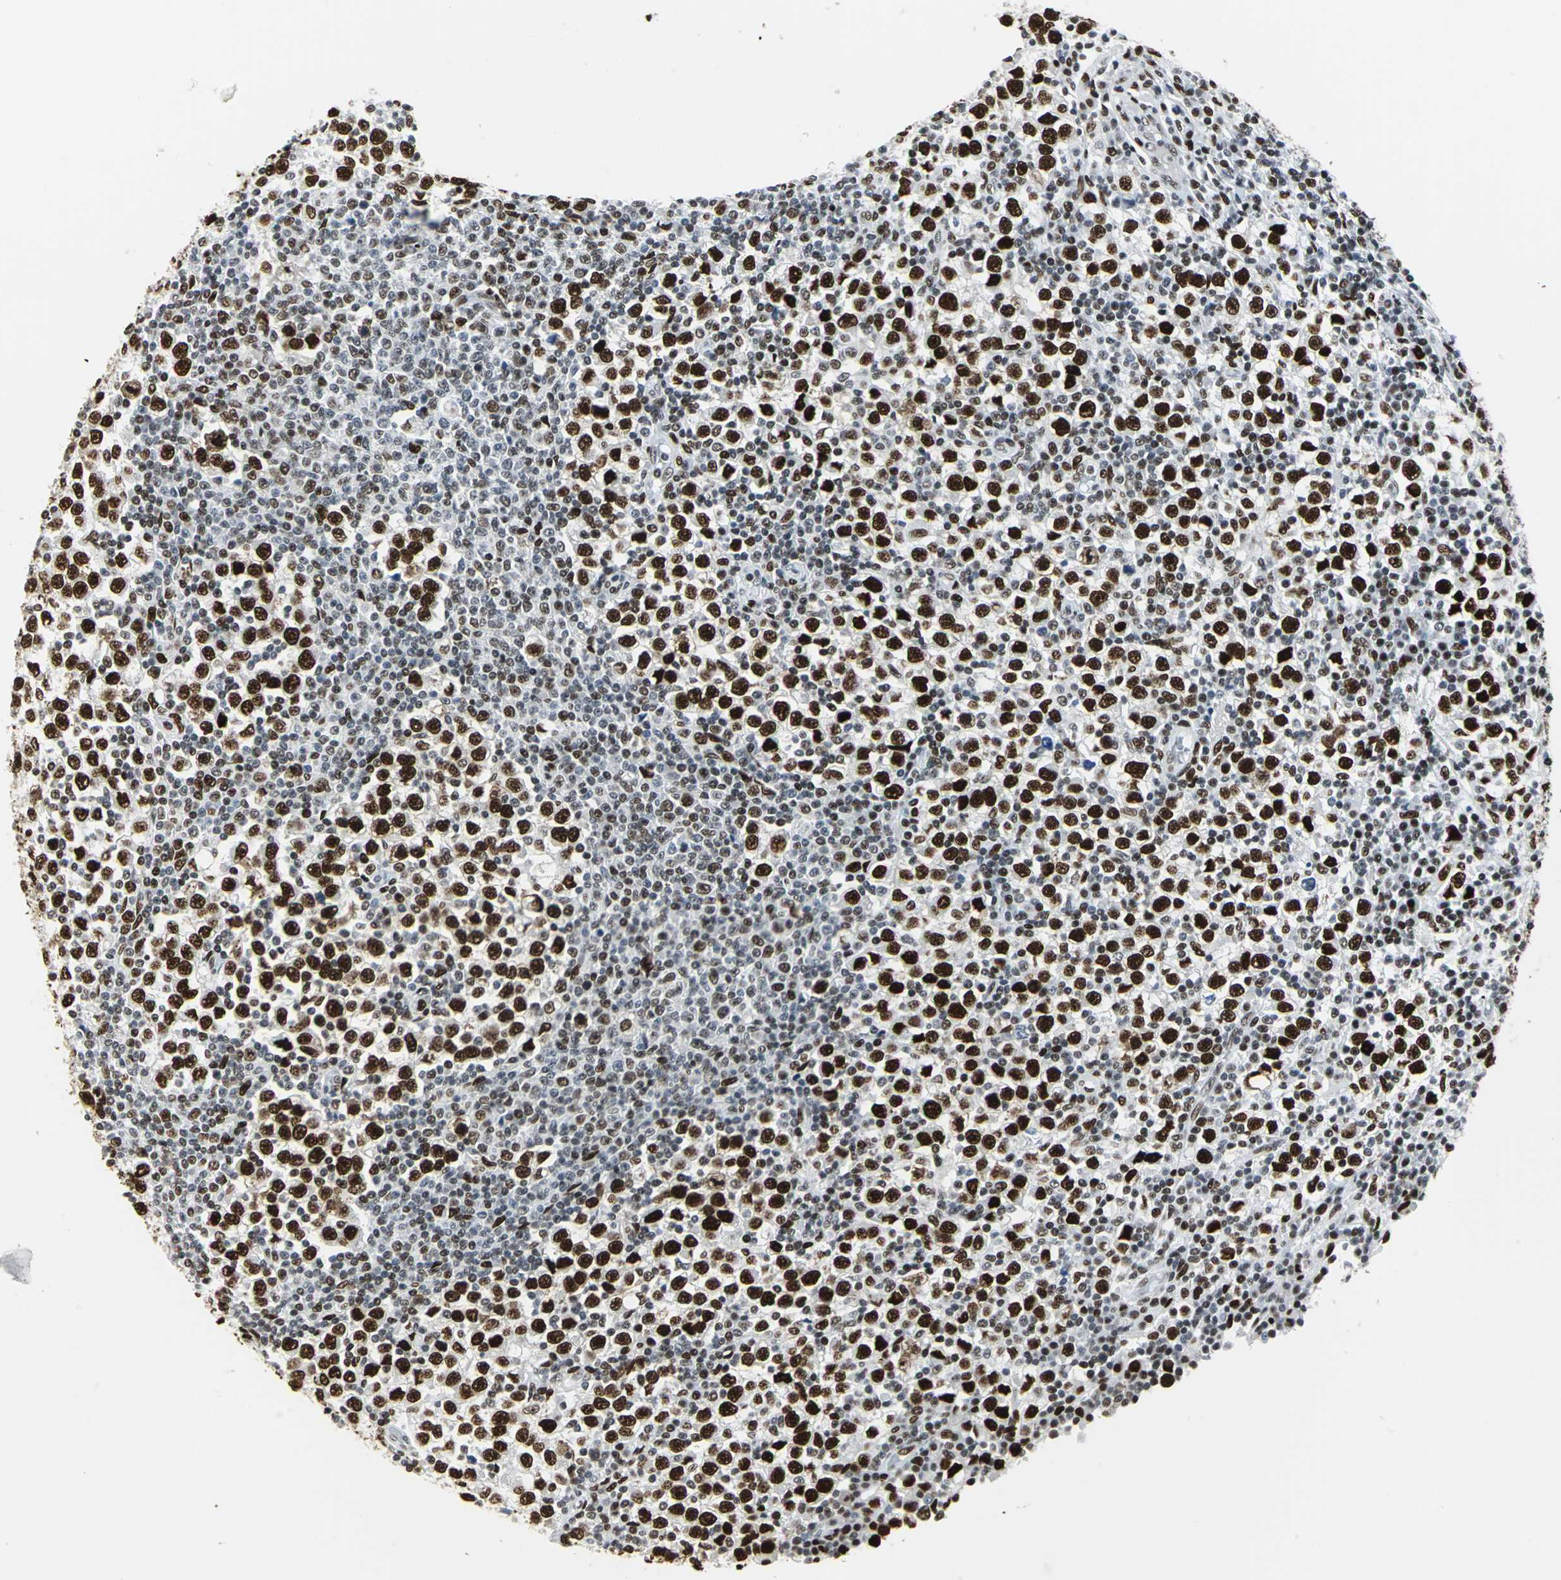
{"staining": {"intensity": "strong", "quantity": ">75%", "location": "nuclear"}, "tissue": "testis cancer", "cell_type": "Tumor cells", "image_type": "cancer", "snomed": [{"axis": "morphology", "description": "Seminoma, NOS"}, {"axis": "topography", "description": "Testis"}], "caption": "About >75% of tumor cells in human testis seminoma exhibit strong nuclear protein staining as visualized by brown immunohistochemical staining.", "gene": "HDAC2", "patient": {"sex": "male", "age": 65}}